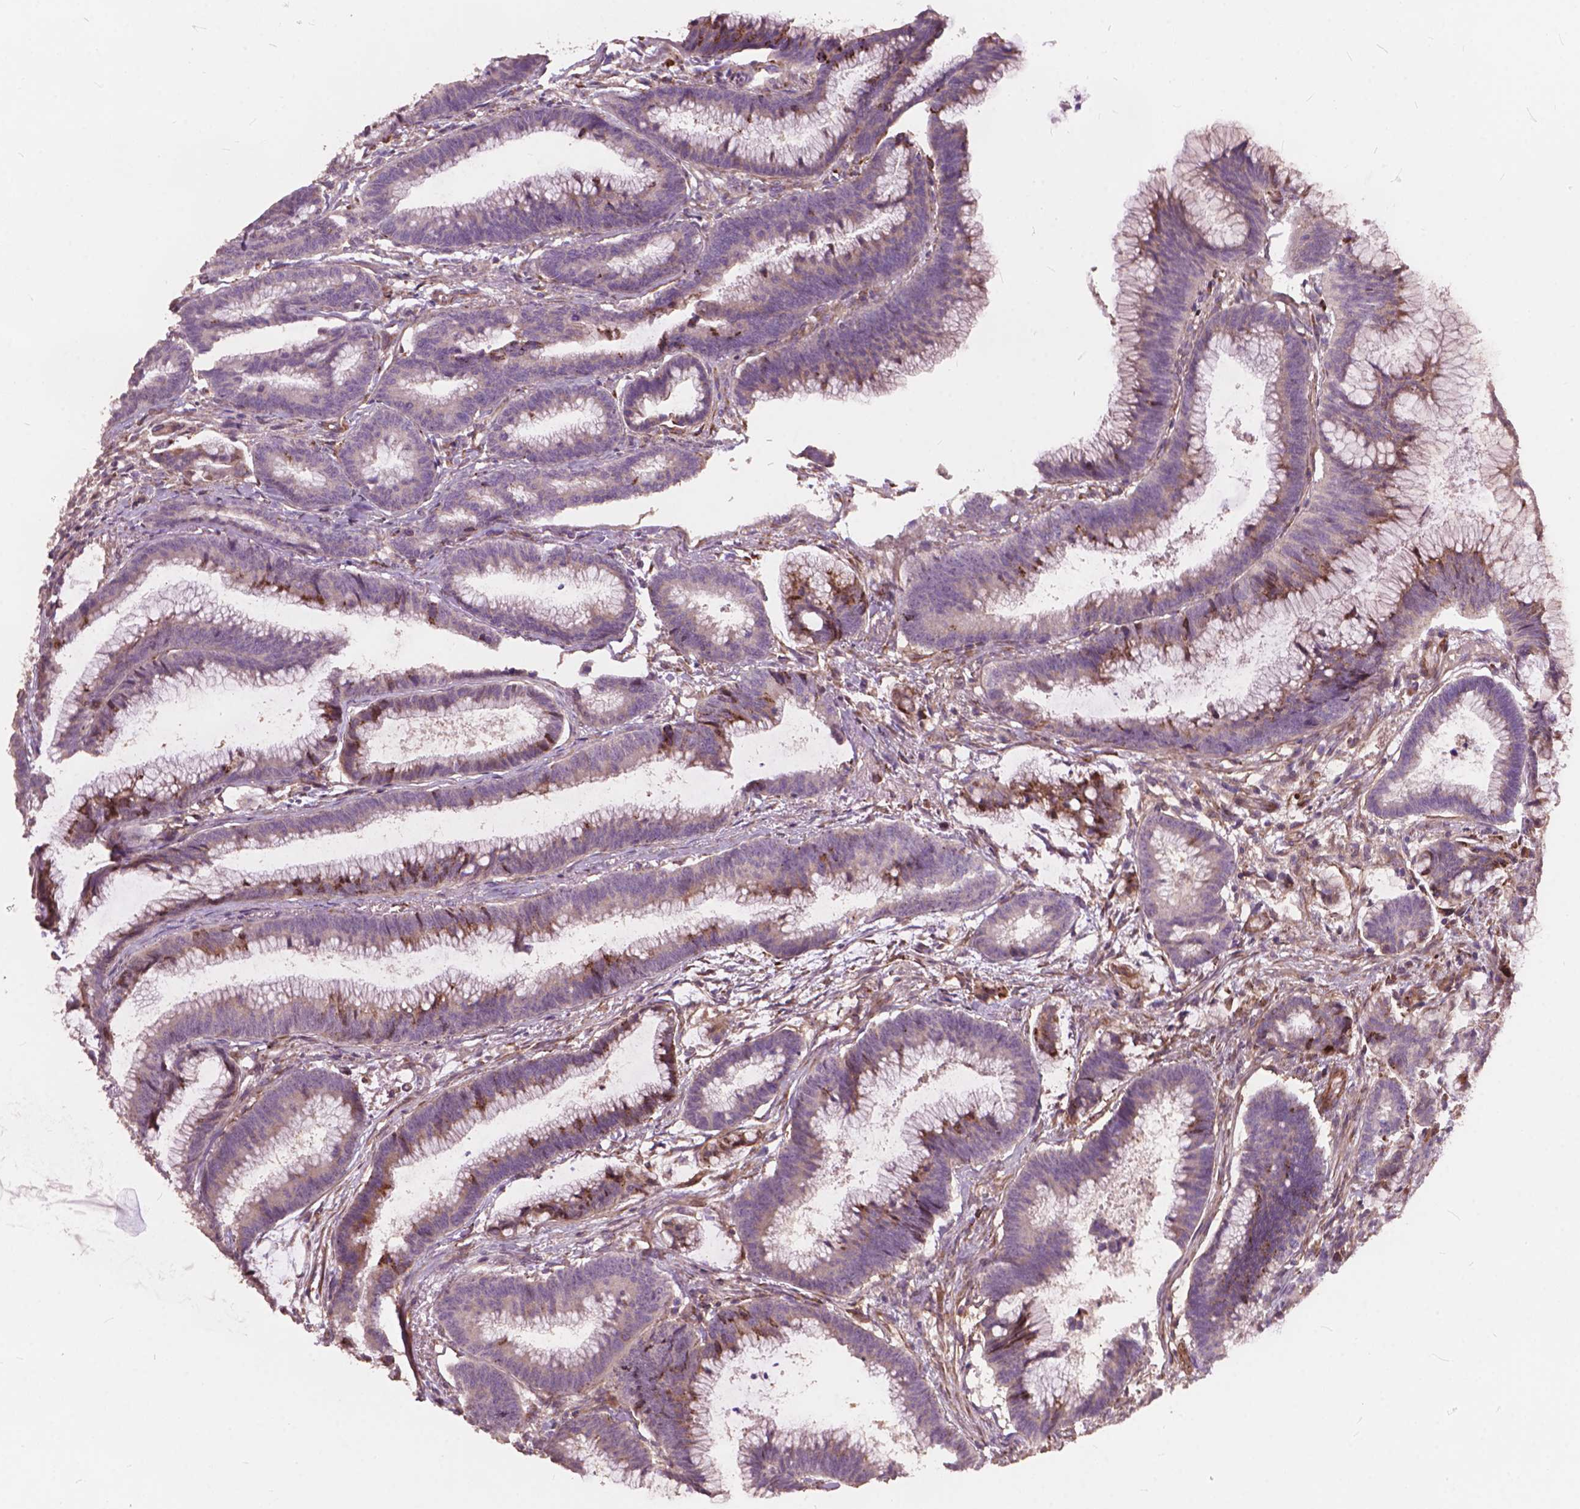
{"staining": {"intensity": "negative", "quantity": "none", "location": "none"}, "tissue": "colorectal cancer", "cell_type": "Tumor cells", "image_type": "cancer", "snomed": [{"axis": "morphology", "description": "Adenocarcinoma, NOS"}, {"axis": "topography", "description": "Colon"}], "caption": "There is no significant staining in tumor cells of colorectal cancer.", "gene": "FNIP1", "patient": {"sex": "female", "age": 78}}